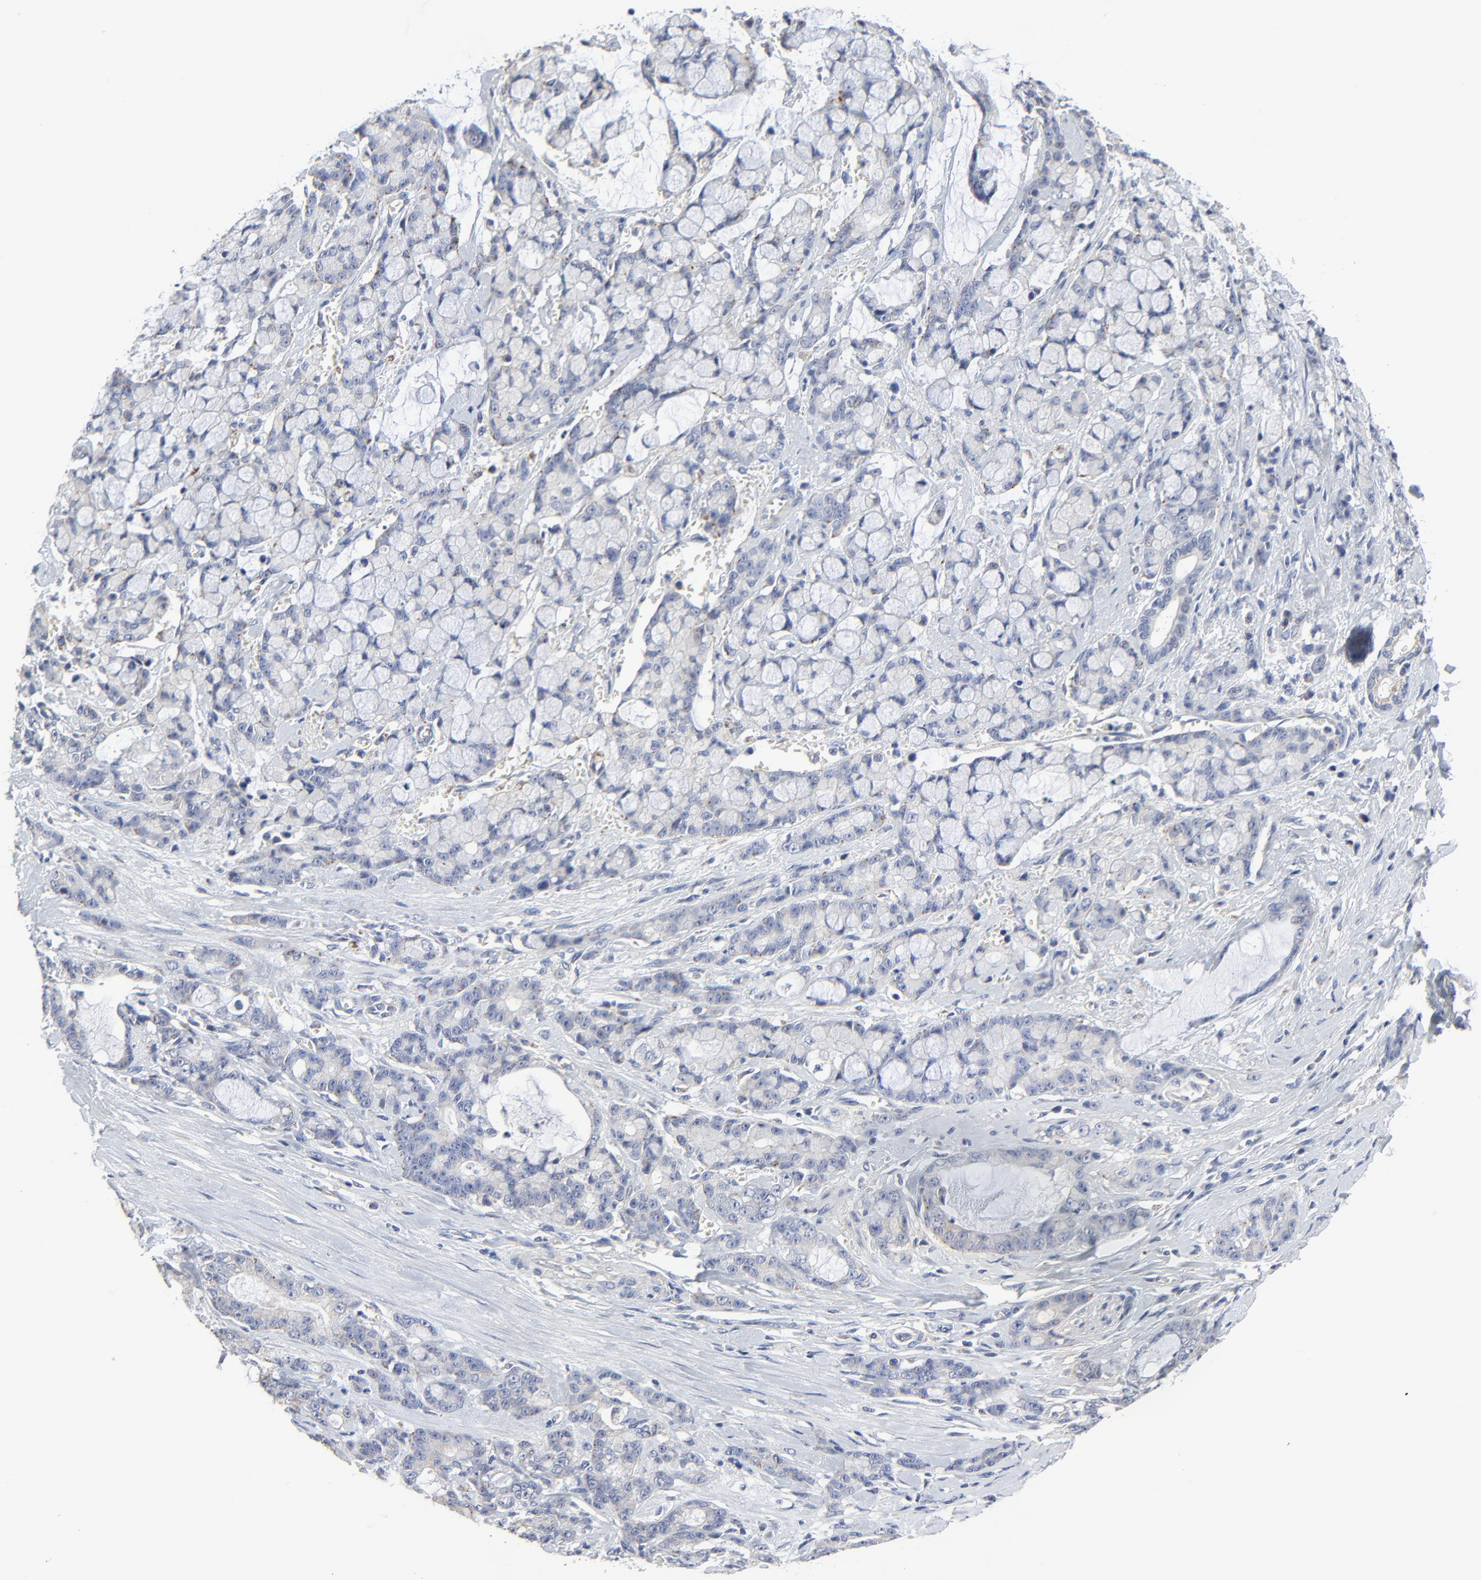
{"staining": {"intensity": "negative", "quantity": "none", "location": "none"}, "tissue": "pancreatic cancer", "cell_type": "Tumor cells", "image_type": "cancer", "snomed": [{"axis": "morphology", "description": "Adenocarcinoma, NOS"}, {"axis": "topography", "description": "Pancreas"}], "caption": "This is a histopathology image of immunohistochemistry (IHC) staining of pancreatic cancer, which shows no positivity in tumor cells. The staining is performed using DAB brown chromogen with nuclei counter-stained in using hematoxylin.", "gene": "DHRSX", "patient": {"sex": "female", "age": 73}}